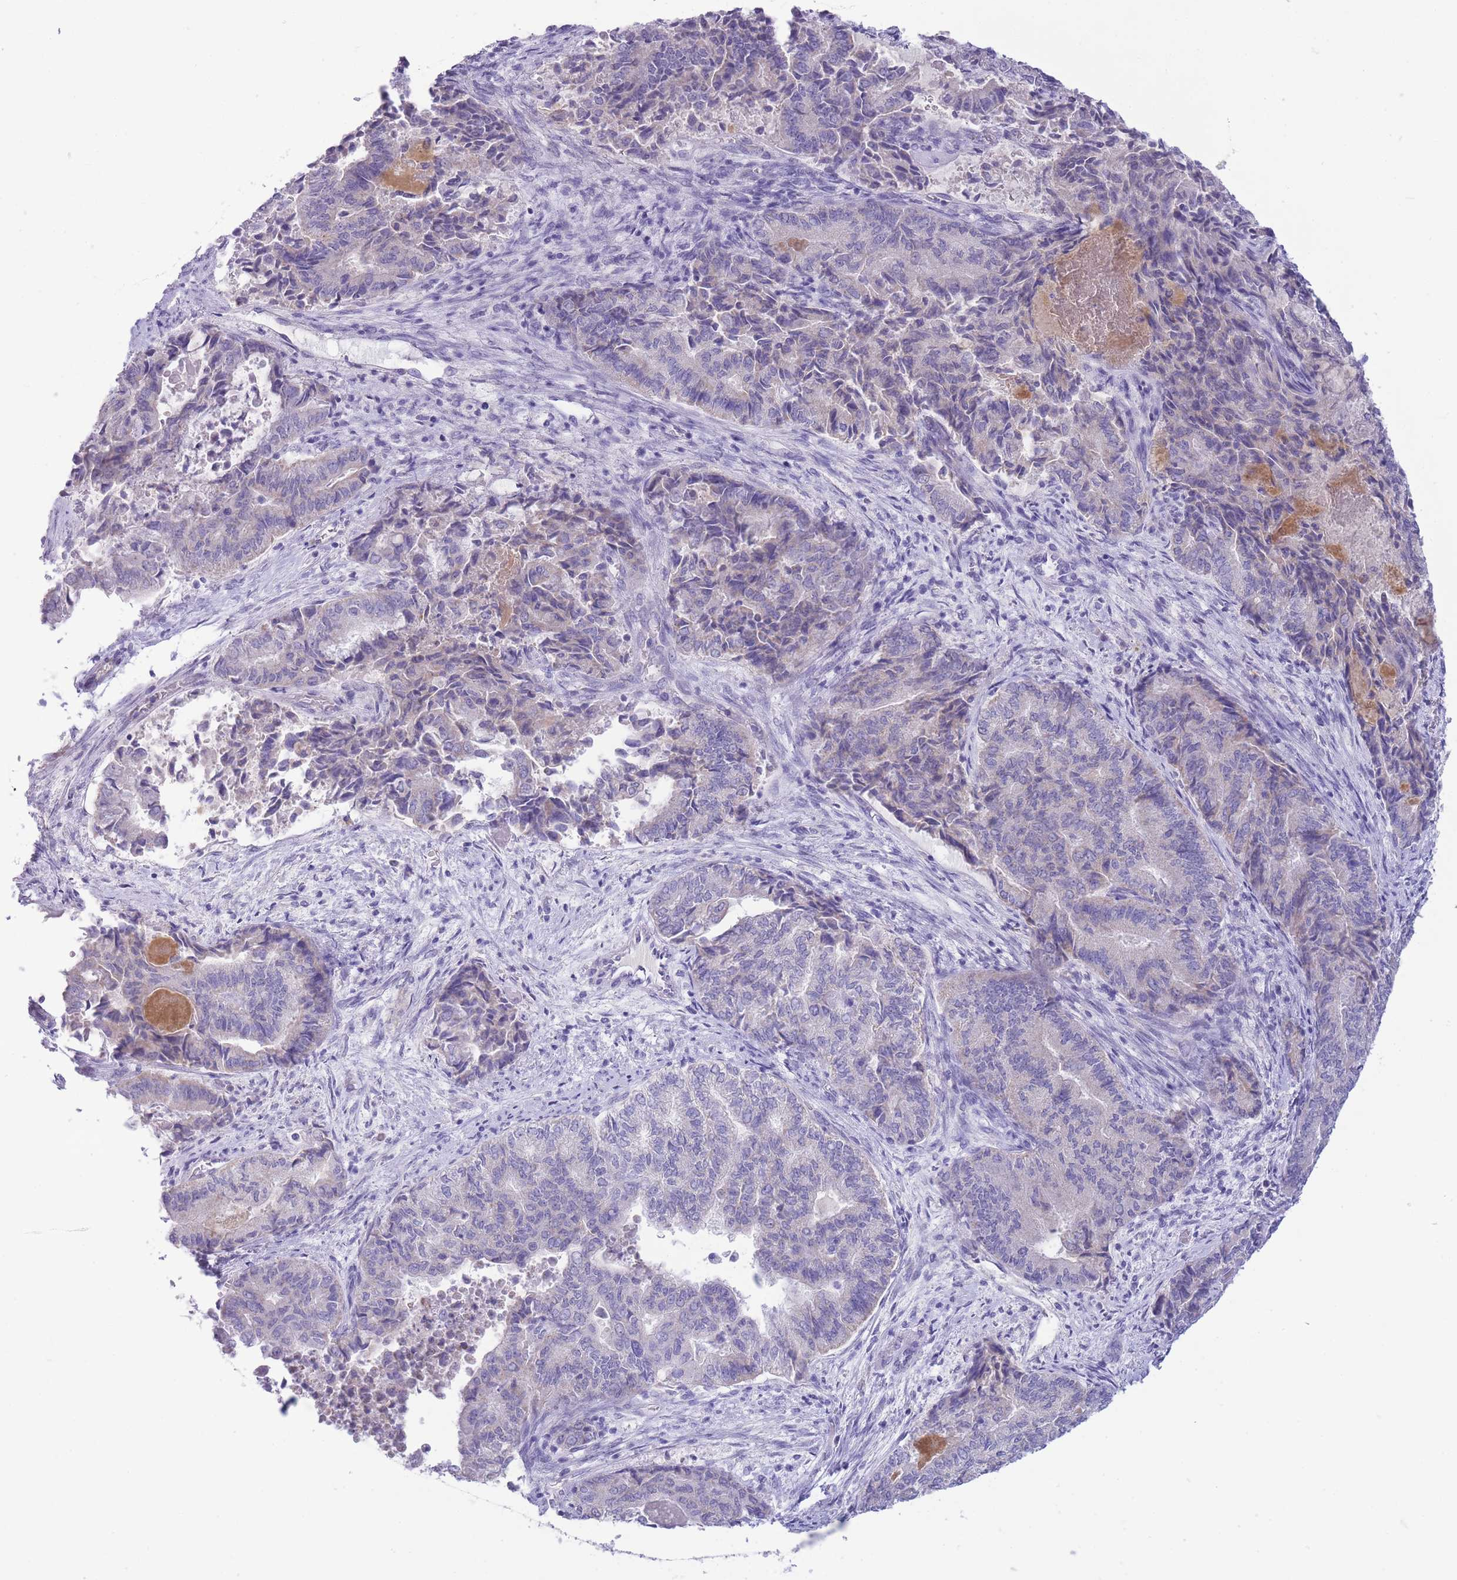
{"staining": {"intensity": "weak", "quantity": "<25%", "location": "cytoplasmic/membranous"}, "tissue": "endometrial cancer", "cell_type": "Tumor cells", "image_type": "cancer", "snomed": [{"axis": "morphology", "description": "Adenocarcinoma, NOS"}, {"axis": "topography", "description": "Endometrium"}], "caption": "Histopathology image shows no significant protein expression in tumor cells of endometrial cancer. (DAB (3,3'-diaminobenzidine) immunohistochemistry with hematoxylin counter stain).", "gene": "ASAP3", "patient": {"sex": "female", "age": 80}}